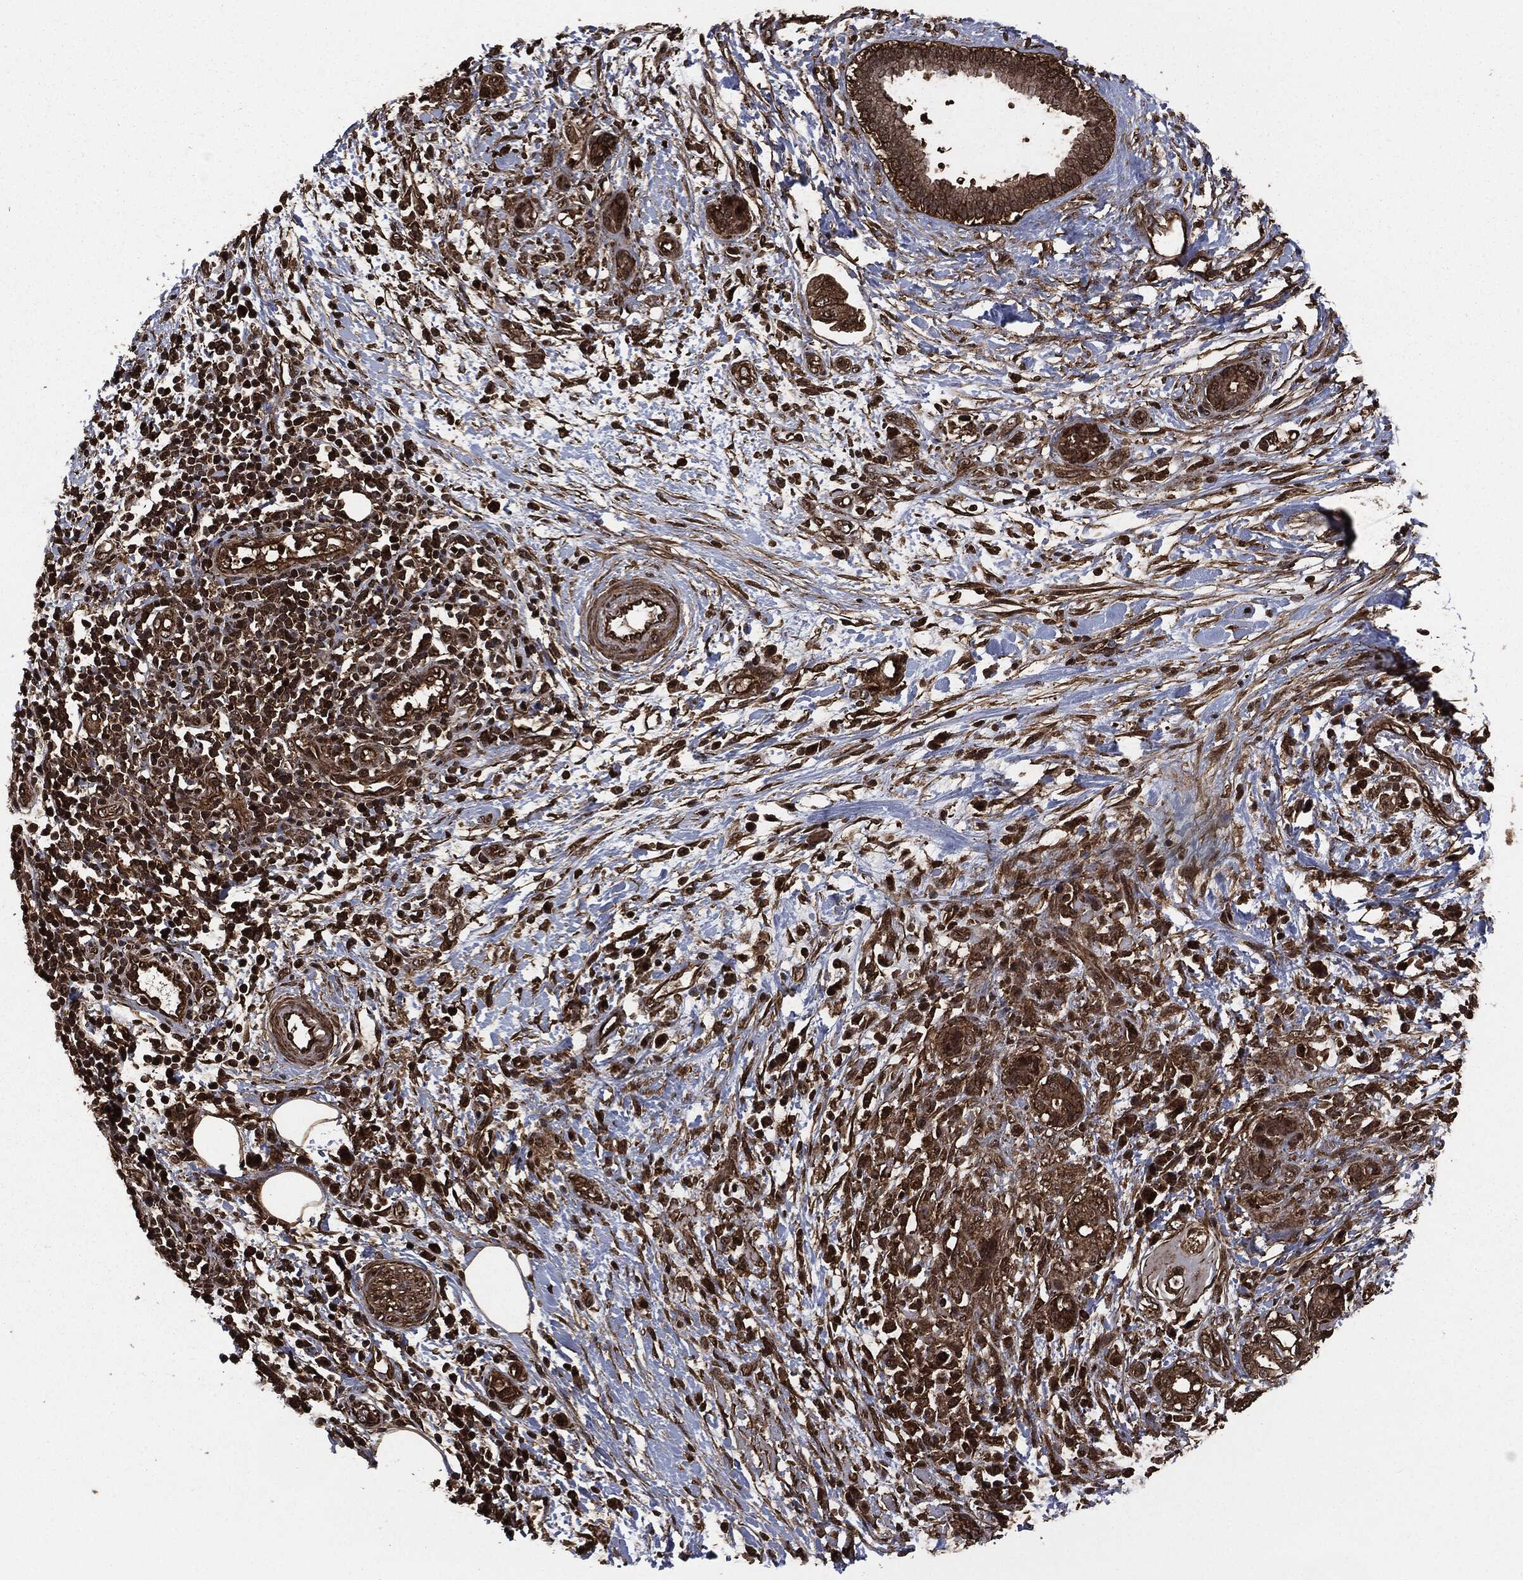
{"staining": {"intensity": "moderate", "quantity": ">75%", "location": "cytoplasmic/membranous"}, "tissue": "pancreatic cancer", "cell_type": "Tumor cells", "image_type": "cancer", "snomed": [{"axis": "morphology", "description": "Adenocarcinoma, NOS"}, {"axis": "topography", "description": "Pancreas"}], "caption": "Protein expression analysis of pancreatic cancer (adenocarcinoma) reveals moderate cytoplasmic/membranous positivity in about >75% of tumor cells. Nuclei are stained in blue.", "gene": "HRAS", "patient": {"sex": "female", "age": 73}}